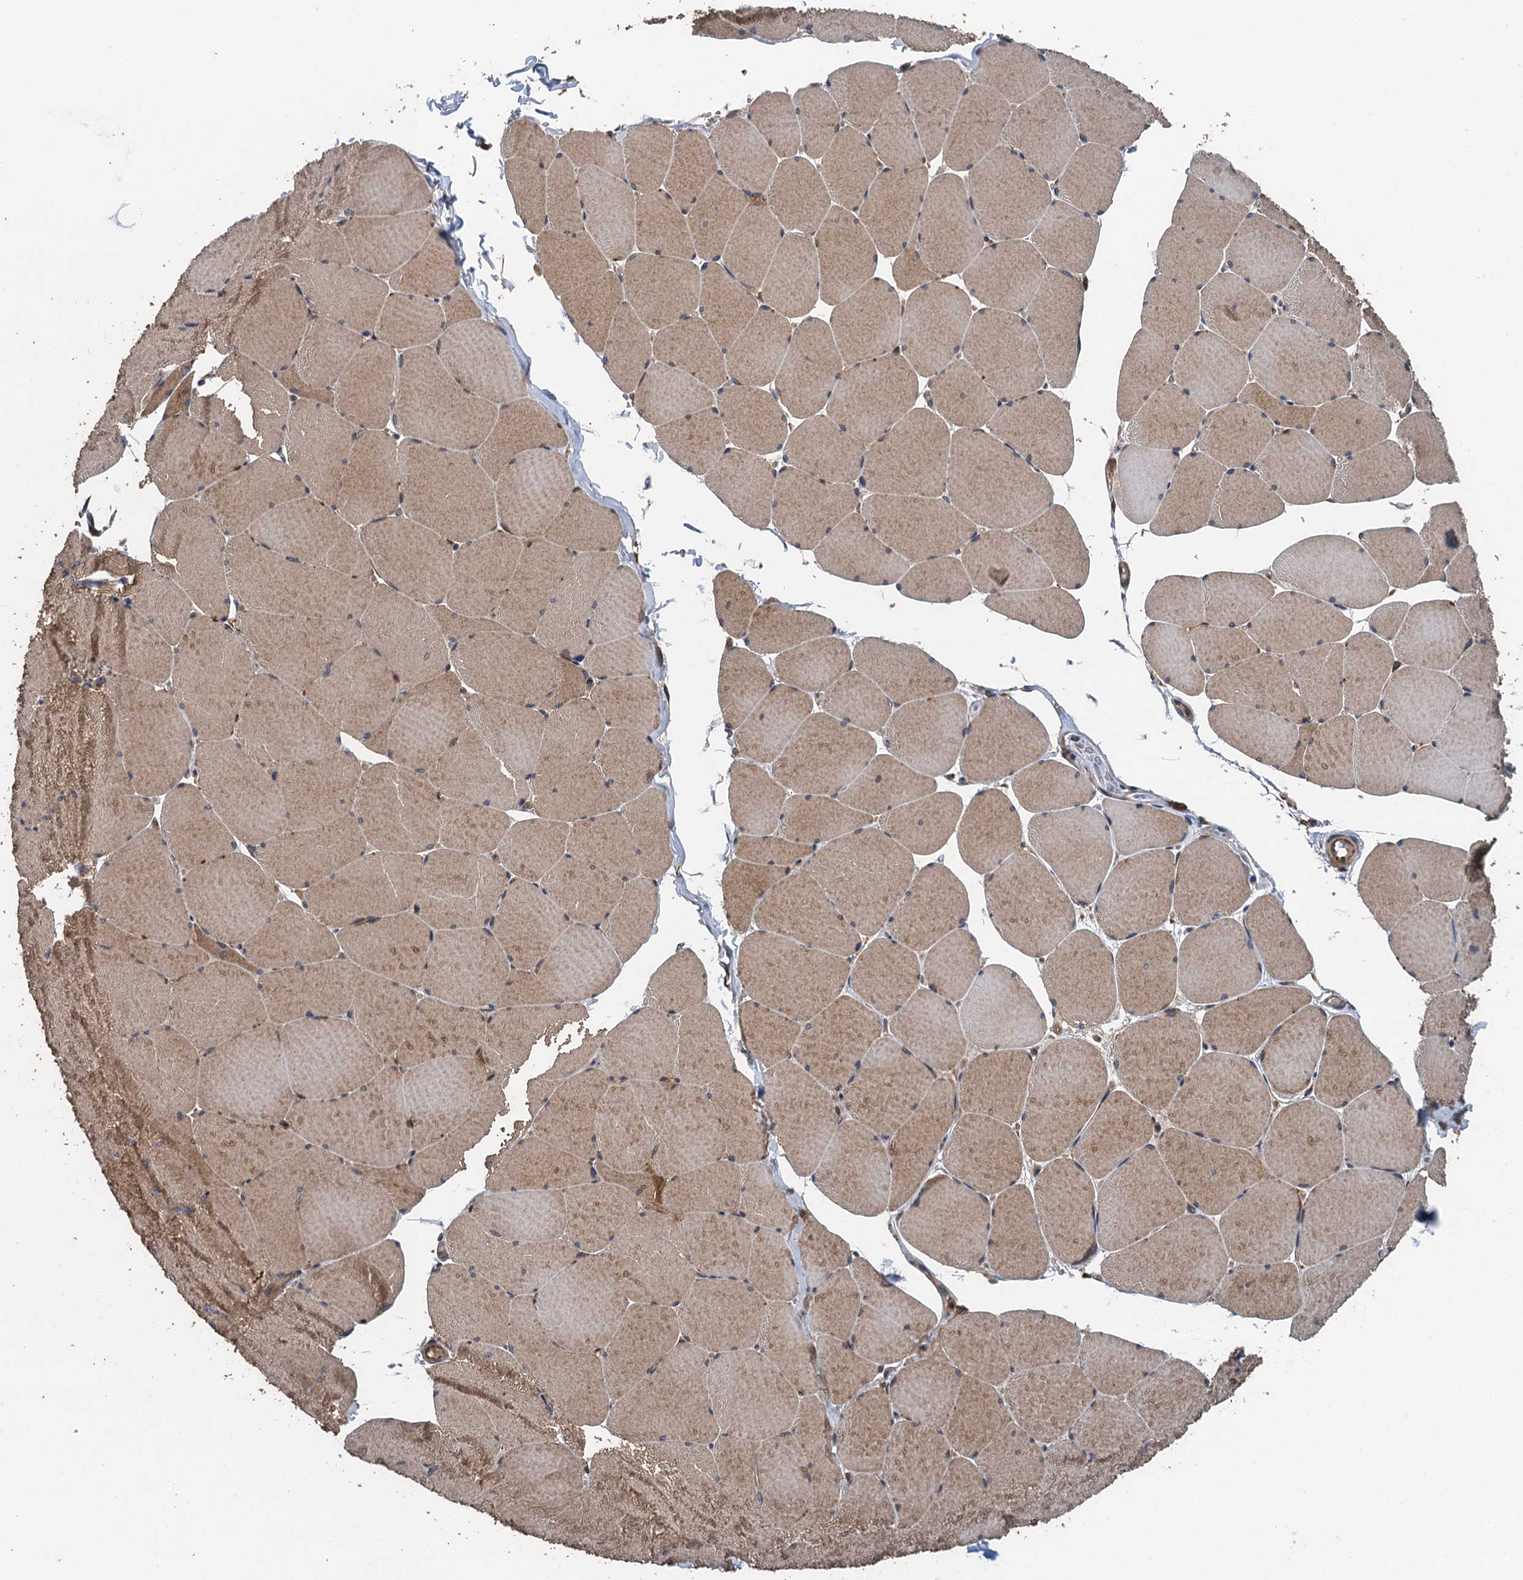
{"staining": {"intensity": "moderate", "quantity": "25%-75%", "location": "cytoplasmic/membranous"}, "tissue": "skeletal muscle", "cell_type": "Myocytes", "image_type": "normal", "snomed": [{"axis": "morphology", "description": "Normal tissue, NOS"}, {"axis": "topography", "description": "Skeletal muscle"}, {"axis": "topography", "description": "Head-Neck"}], "caption": "Myocytes display moderate cytoplasmic/membranous expression in about 25%-75% of cells in unremarkable skeletal muscle.", "gene": "BORCS5", "patient": {"sex": "male", "age": 66}}